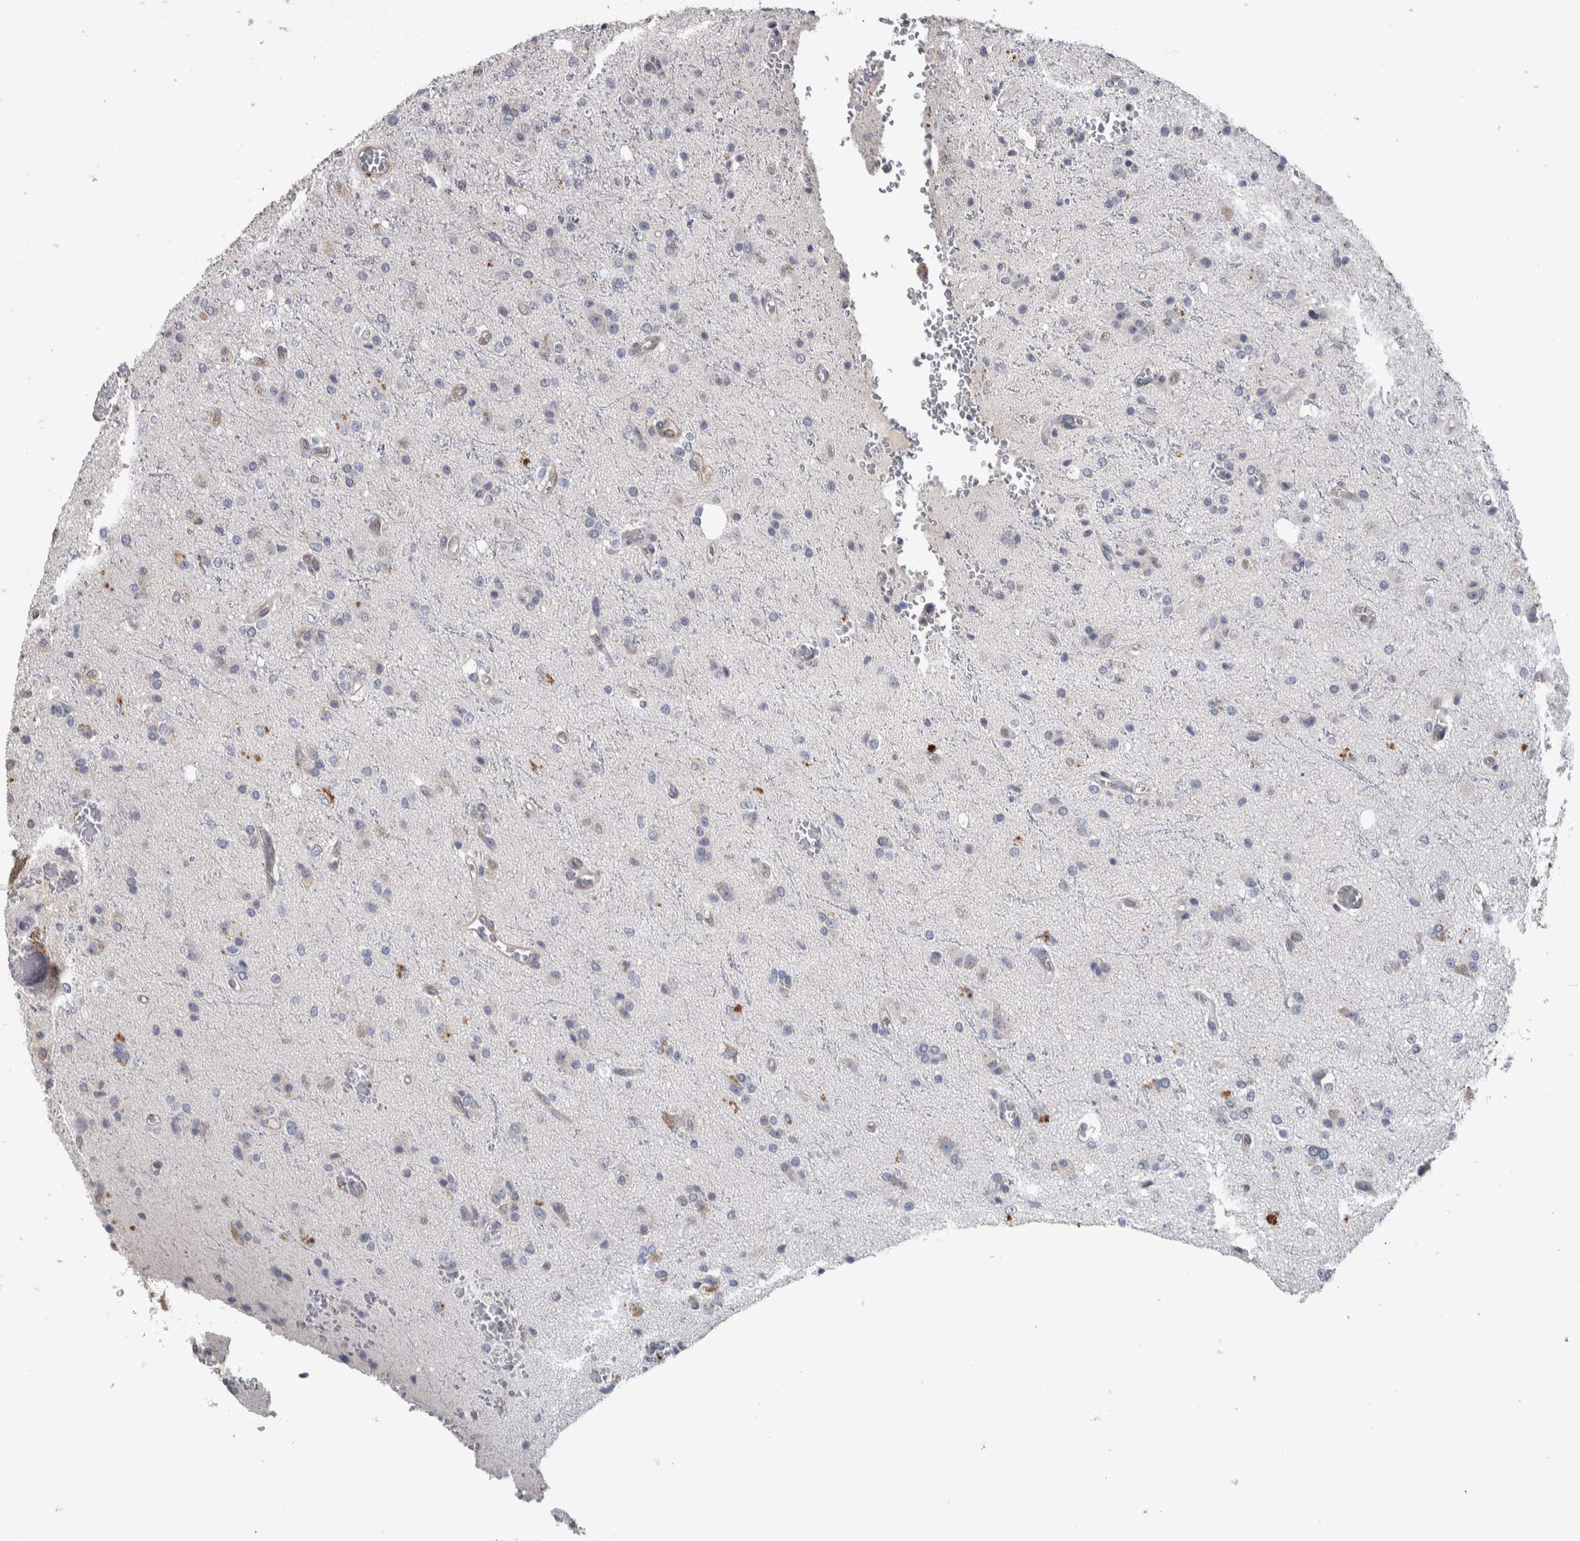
{"staining": {"intensity": "negative", "quantity": "none", "location": "none"}, "tissue": "glioma", "cell_type": "Tumor cells", "image_type": "cancer", "snomed": [{"axis": "morphology", "description": "Glioma, malignant, High grade"}, {"axis": "topography", "description": "Brain"}], "caption": "Immunohistochemistry (IHC) of high-grade glioma (malignant) demonstrates no expression in tumor cells.", "gene": "NFKB2", "patient": {"sex": "male", "age": 47}}